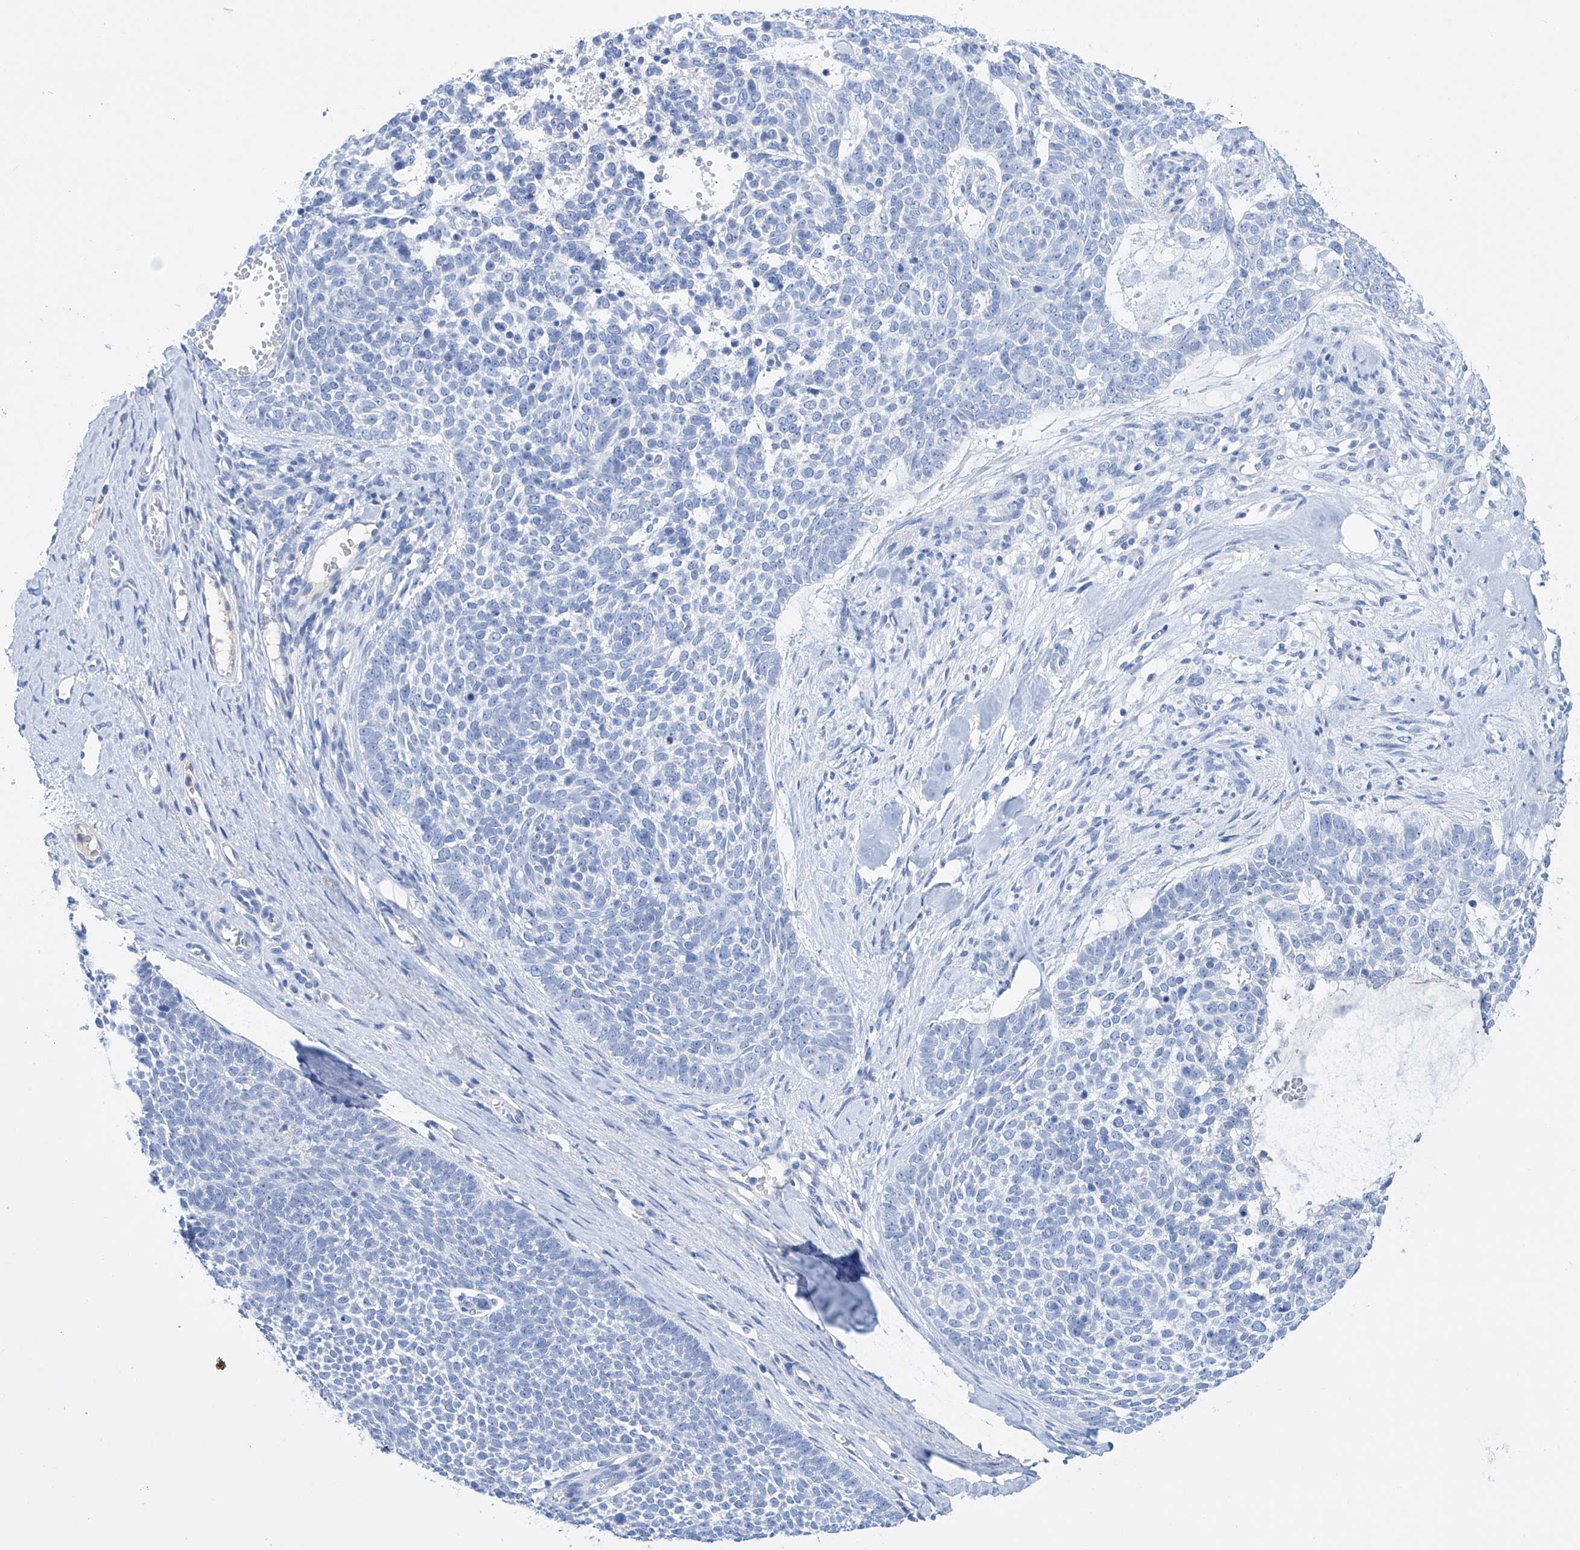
{"staining": {"intensity": "negative", "quantity": "none", "location": "none"}, "tissue": "skin cancer", "cell_type": "Tumor cells", "image_type": "cancer", "snomed": [{"axis": "morphology", "description": "Basal cell carcinoma"}, {"axis": "topography", "description": "Skin"}], "caption": "This is an immunohistochemistry photomicrograph of human skin cancer (basal cell carcinoma). There is no staining in tumor cells.", "gene": "LURAP1", "patient": {"sex": "female", "age": 81}}